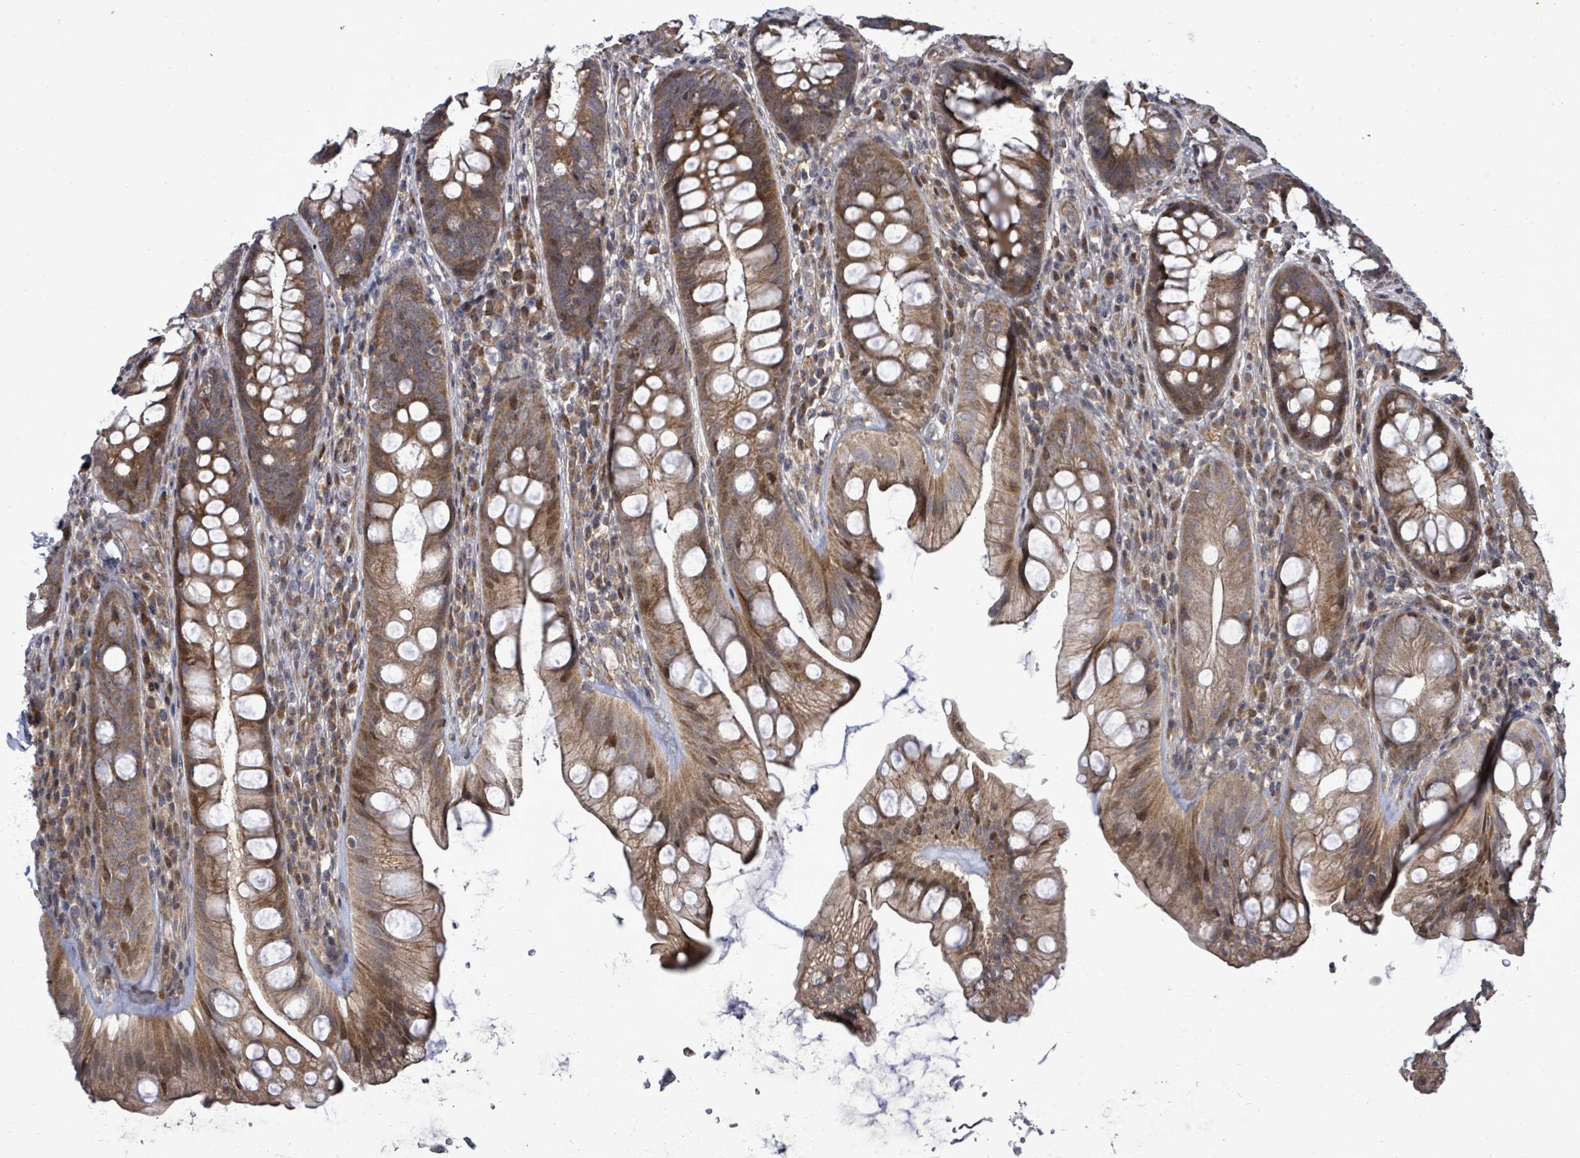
{"staining": {"intensity": "moderate", "quantity": ">75%", "location": "cytoplasmic/membranous"}, "tissue": "rectum", "cell_type": "Glandular cells", "image_type": "normal", "snomed": [{"axis": "morphology", "description": "Normal tissue, NOS"}, {"axis": "topography", "description": "Rectum"}], "caption": "Protein expression analysis of normal human rectum reveals moderate cytoplasmic/membranous staining in about >75% of glandular cells.", "gene": "KRTAP27", "patient": {"sex": "male", "age": 74}}